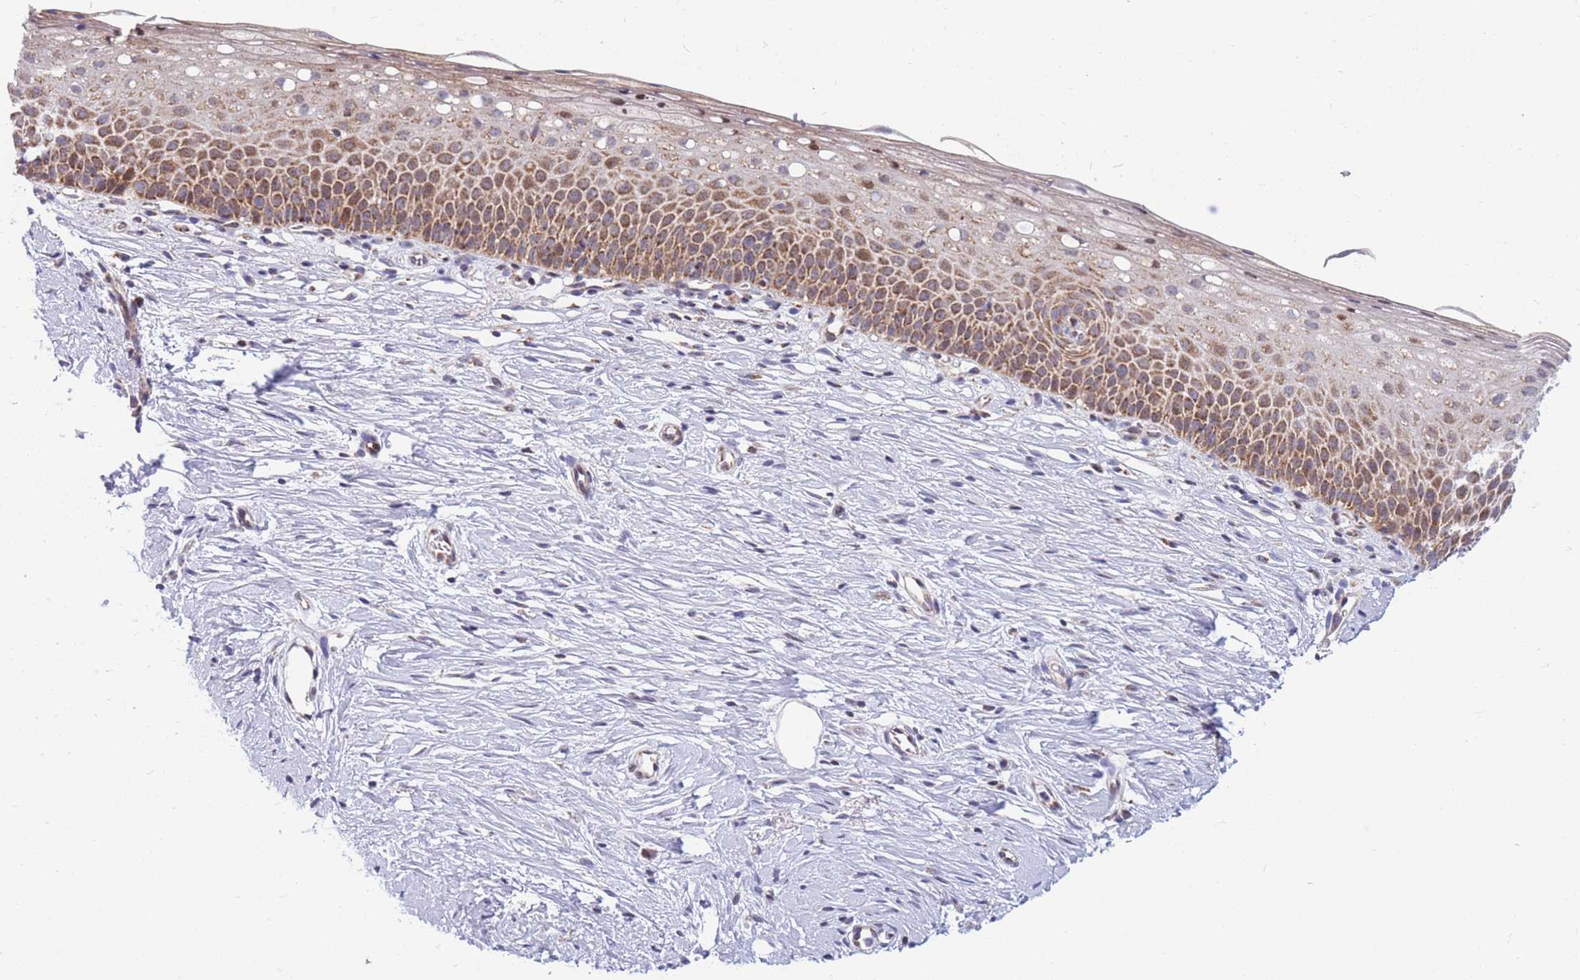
{"staining": {"intensity": "moderate", "quantity": "25%-75%", "location": "cytoplasmic/membranous"}, "tissue": "cervix", "cell_type": "Glandular cells", "image_type": "normal", "snomed": [{"axis": "morphology", "description": "Normal tissue, NOS"}, {"axis": "topography", "description": "Cervix"}], "caption": "Immunohistochemical staining of unremarkable human cervix reveals medium levels of moderate cytoplasmic/membranous staining in approximately 25%-75% of glandular cells. Nuclei are stained in blue.", "gene": "HSPE1", "patient": {"sex": "female", "age": 57}}